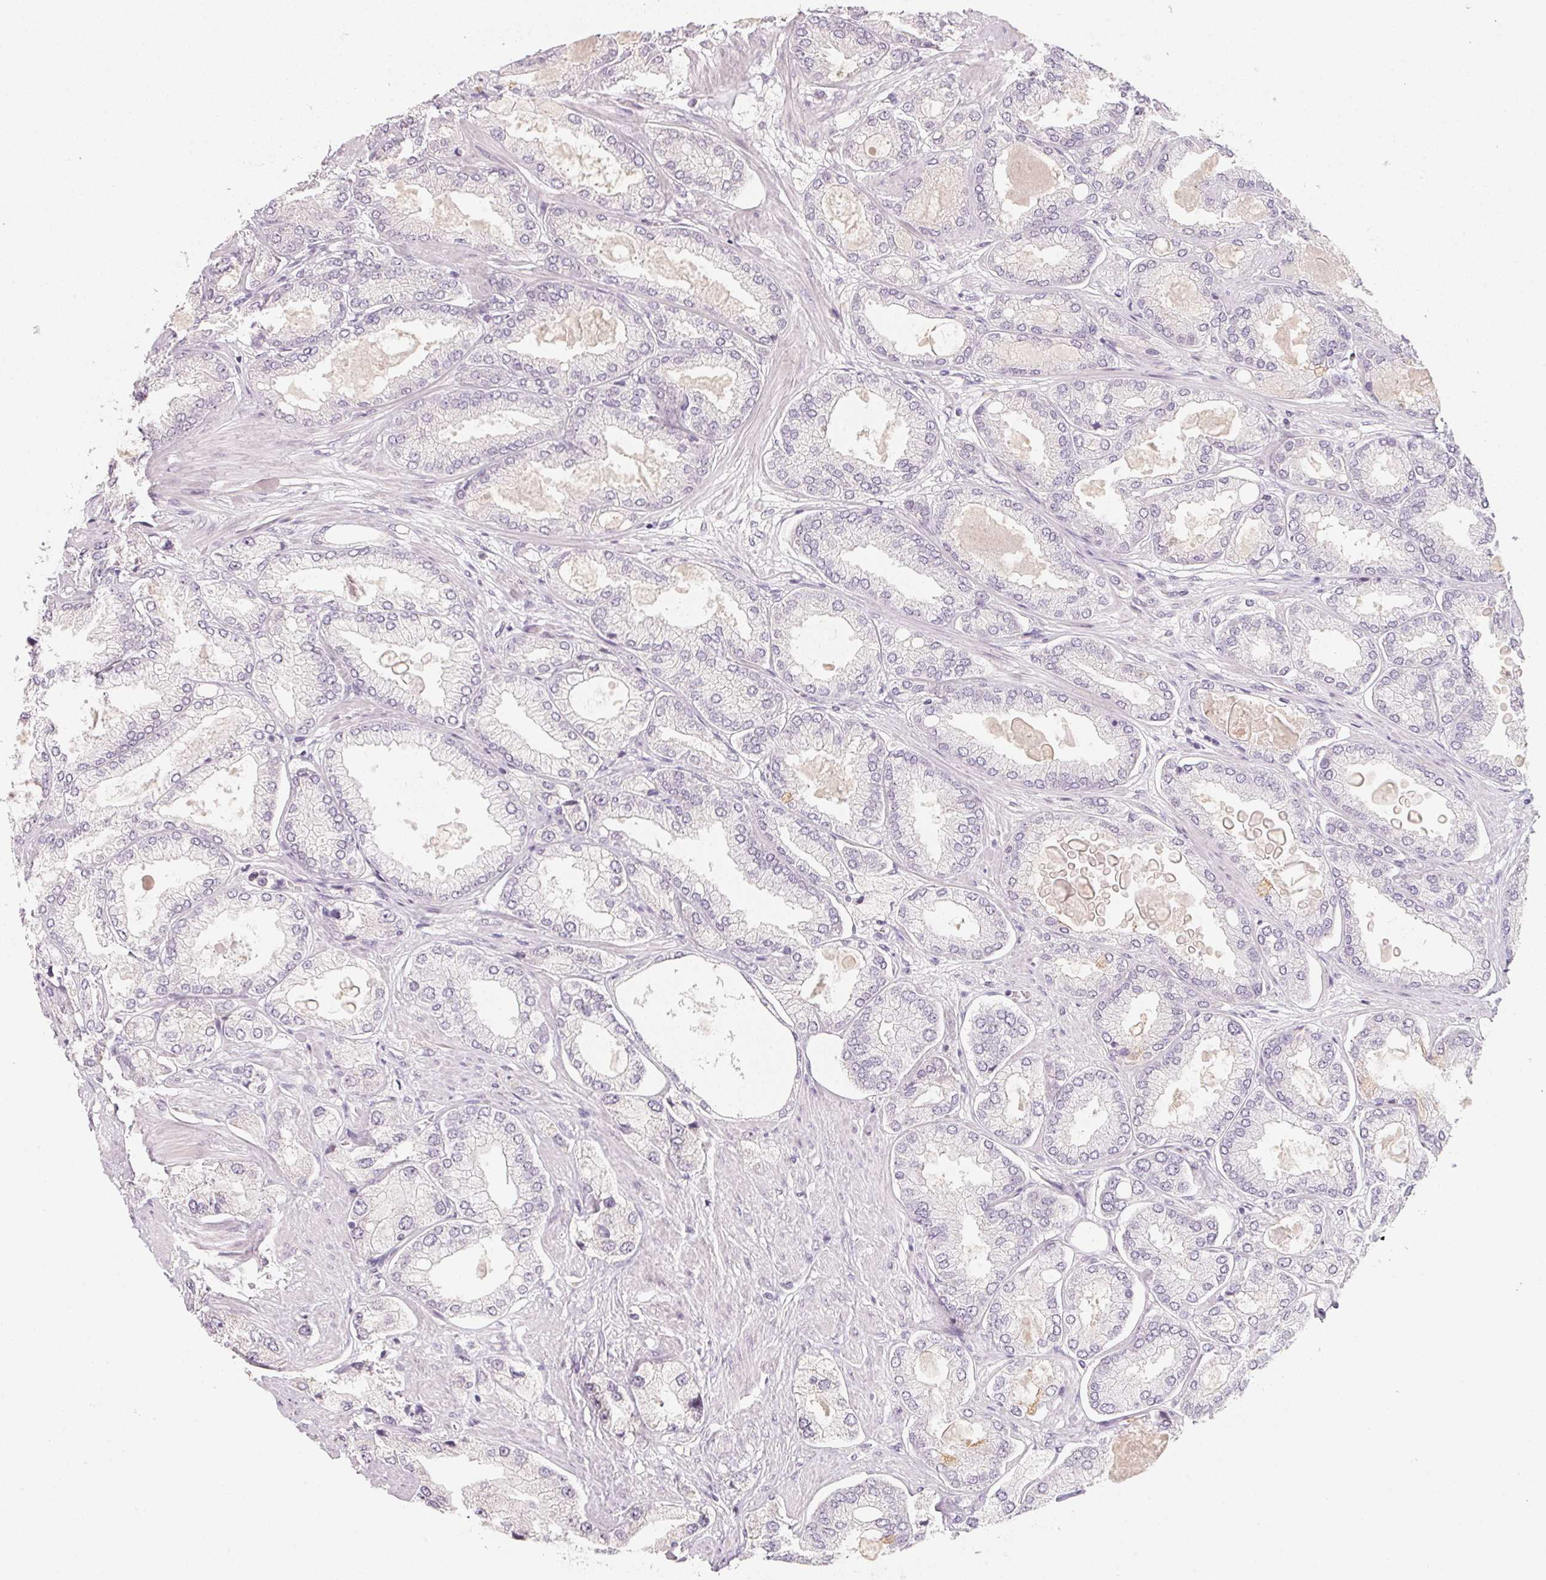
{"staining": {"intensity": "negative", "quantity": "none", "location": "none"}, "tissue": "prostate cancer", "cell_type": "Tumor cells", "image_type": "cancer", "snomed": [{"axis": "morphology", "description": "Adenocarcinoma, High grade"}, {"axis": "topography", "description": "Prostate"}], "caption": "This photomicrograph is of adenocarcinoma (high-grade) (prostate) stained with IHC to label a protein in brown with the nuclei are counter-stained blue. There is no expression in tumor cells.", "gene": "ANKRD31", "patient": {"sex": "male", "age": 68}}